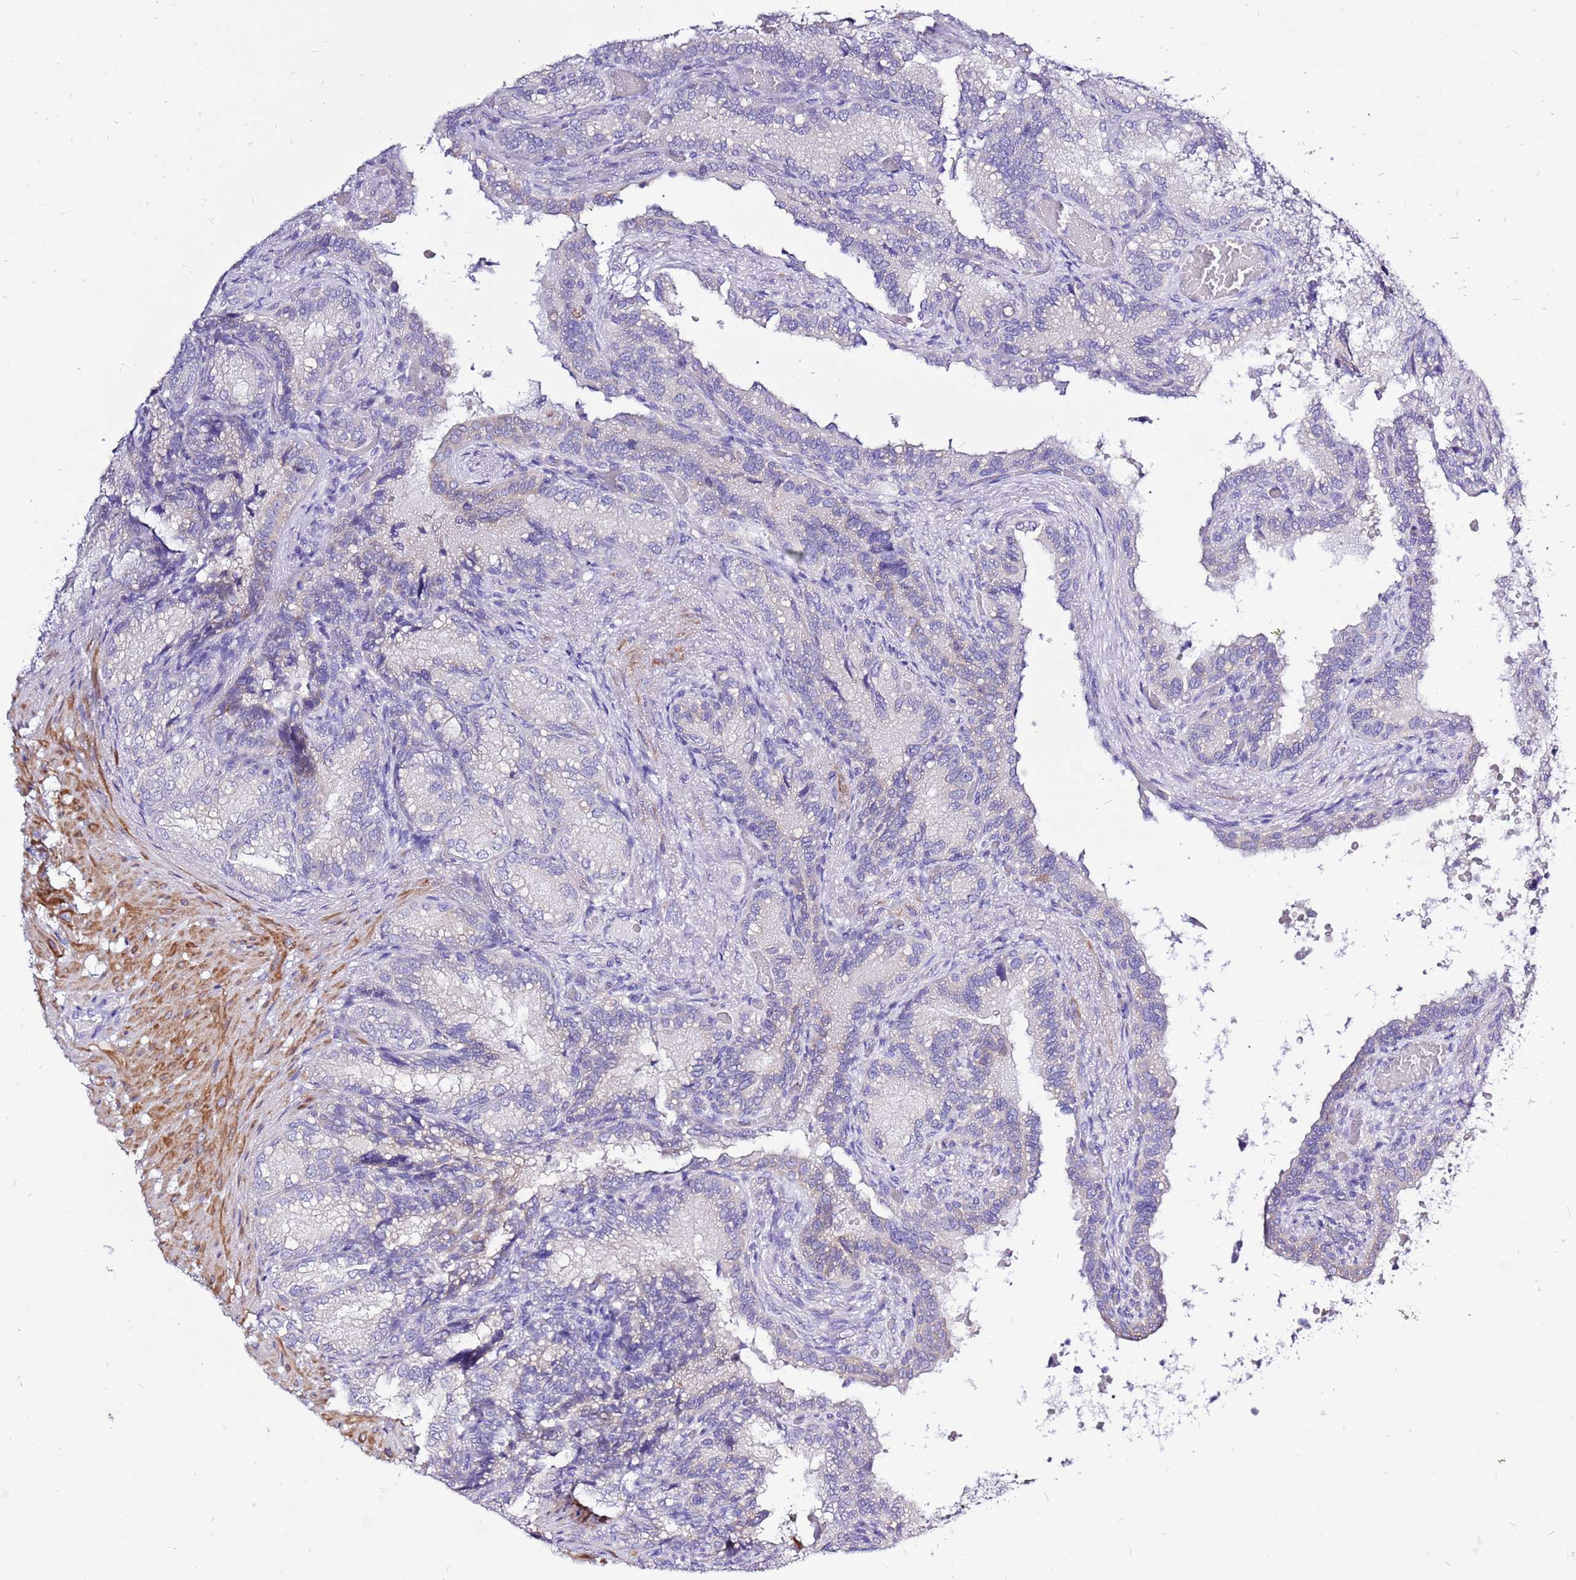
{"staining": {"intensity": "negative", "quantity": "none", "location": "none"}, "tissue": "seminal vesicle", "cell_type": "Glandular cells", "image_type": "normal", "snomed": [{"axis": "morphology", "description": "Normal tissue, NOS"}, {"axis": "topography", "description": "Seminal veicle"}], "caption": "DAB immunohistochemical staining of benign human seminal vesicle exhibits no significant expression in glandular cells.", "gene": "GLCE", "patient": {"sex": "male", "age": 58}}